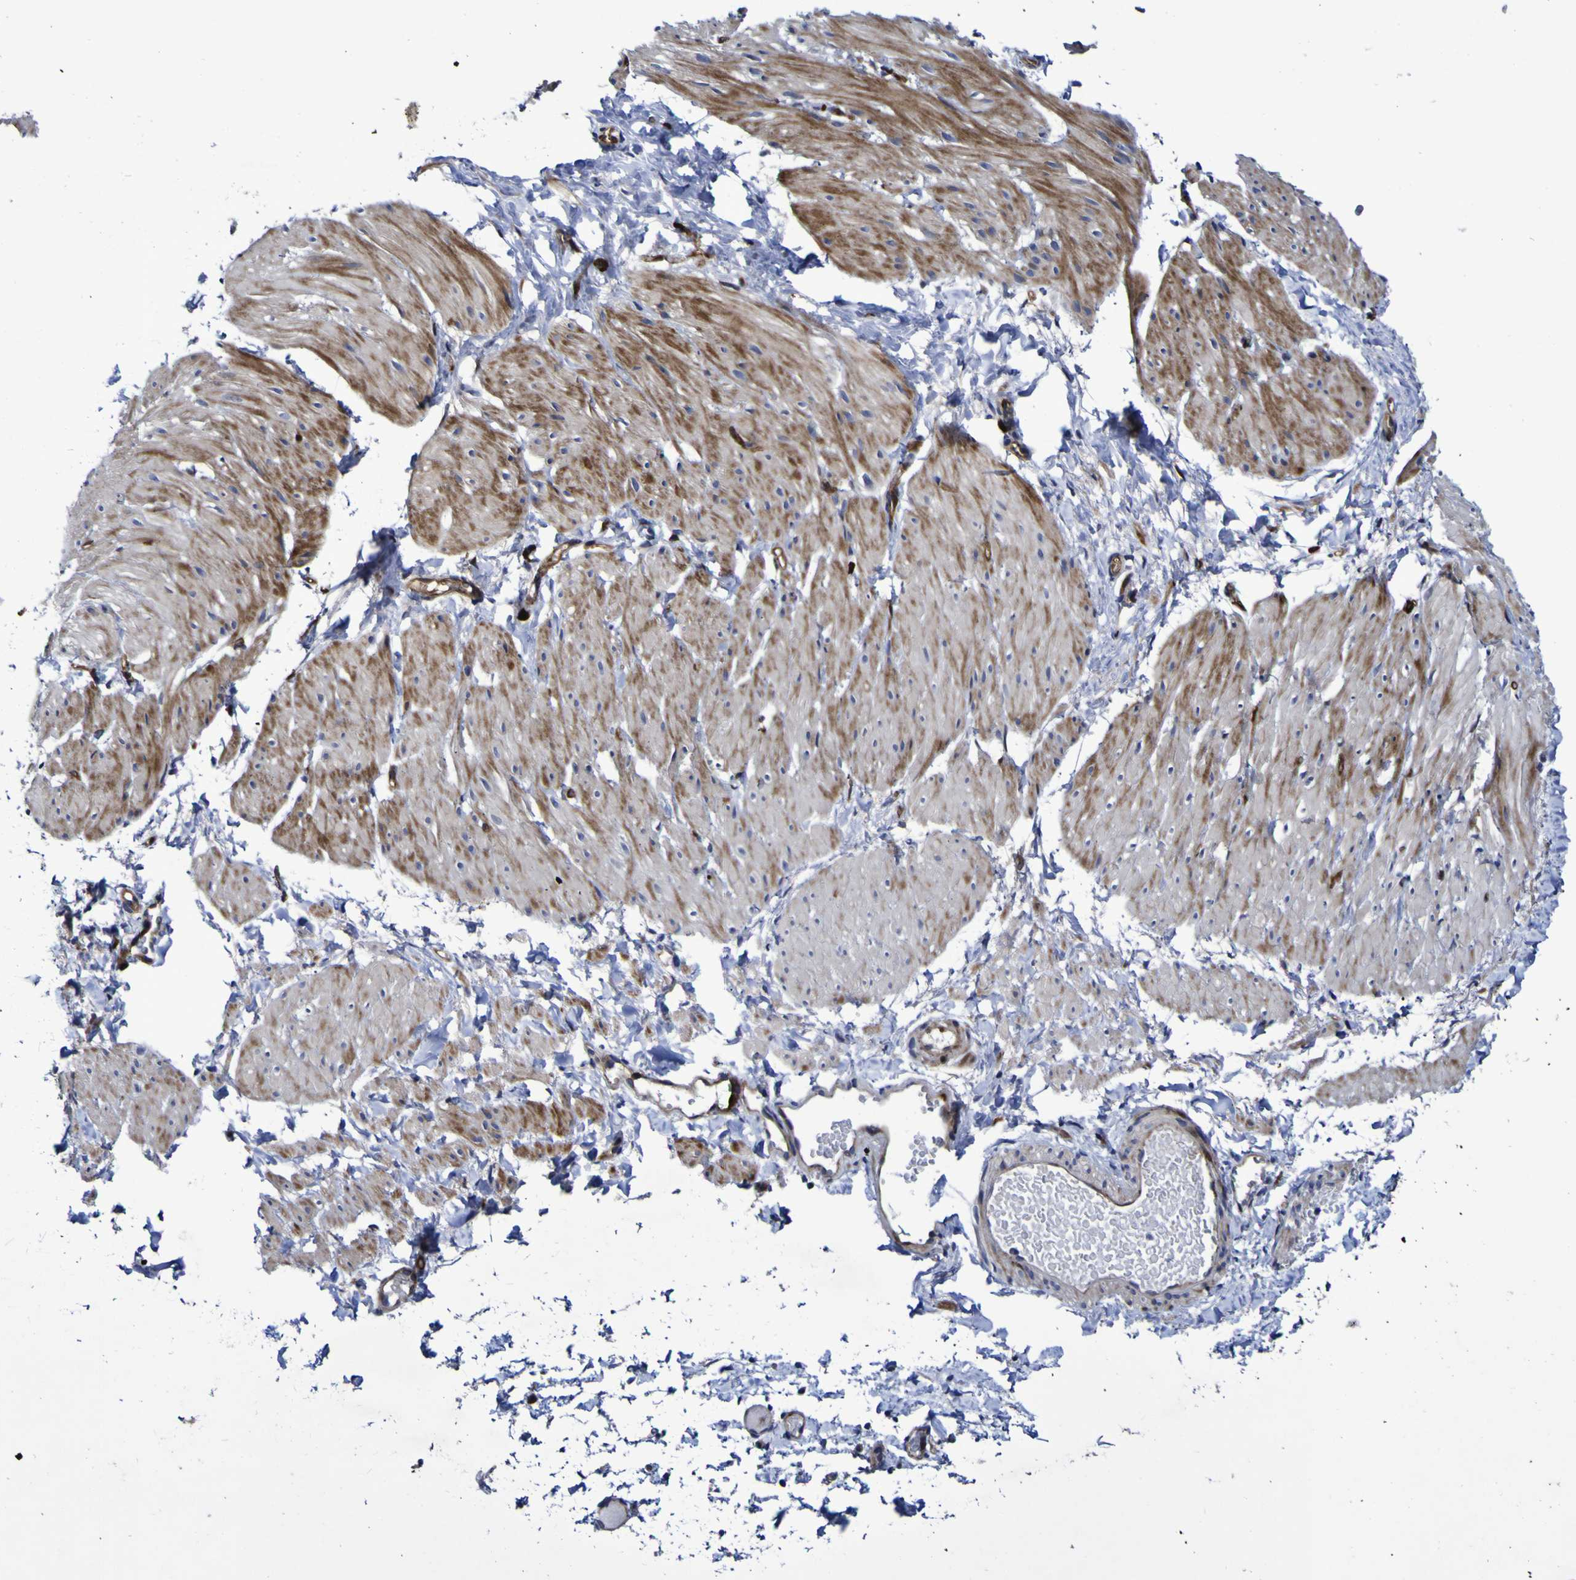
{"staining": {"intensity": "moderate", "quantity": ">75%", "location": "cytoplasmic/membranous,nuclear"}, "tissue": "smooth muscle", "cell_type": "Smooth muscle cells", "image_type": "normal", "snomed": [{"axis": "morphology", "description": "Normal tissue, NOS"}, {"axis": "topography", "description": "Smooth muscle"}], "caption": "DAB immunohistochemical staining of unremarkable human smooth muscle shows moderate cytoplasmic/membranous,nuclear protein expression in approximately >75% of smooth muscle cells. The staining was performed using DAB (3,3'-diaminobenzidine), with brown indicating positive protein expression. Nuclei are stained blue with hematoxylin.", "gene": "MGLL", "patient": {"sex": "male", "age": 16}}